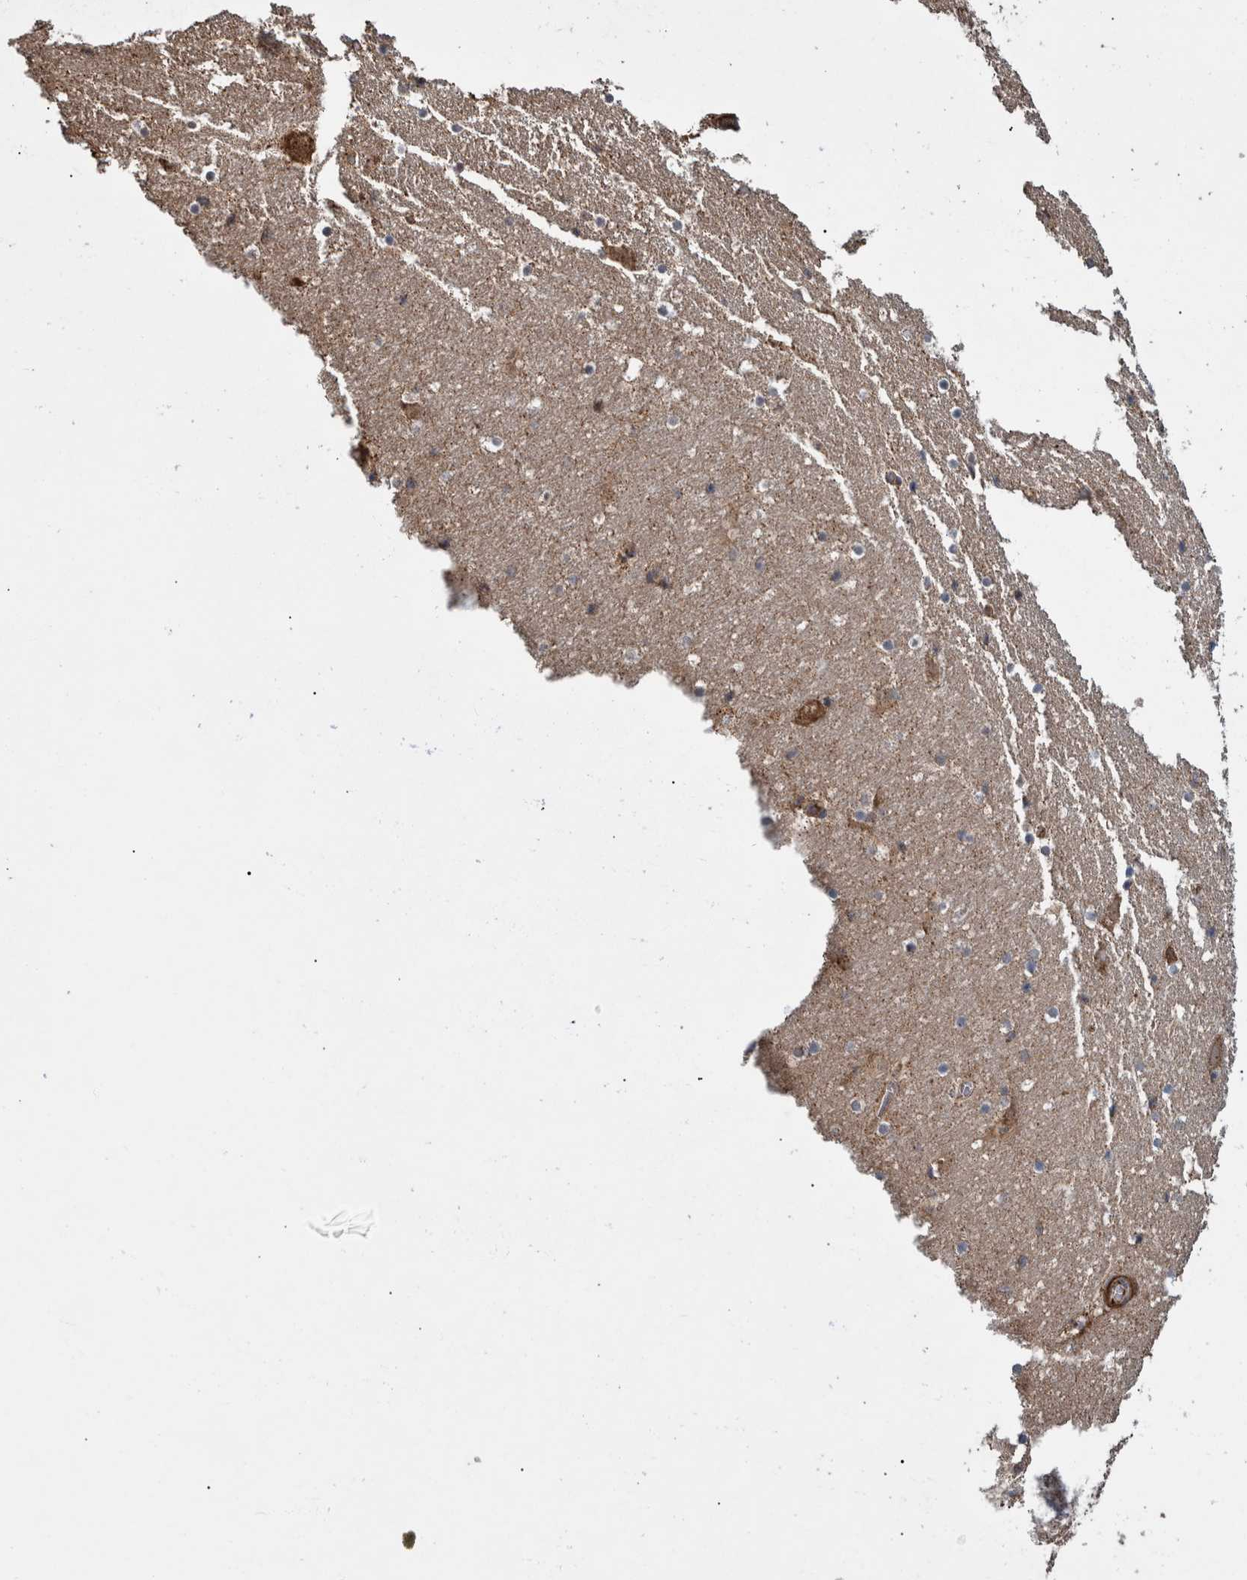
{"staining": {"intensity": "negative", "quantity": "none", "location": "none"}, "tissue": "hippocampus", "cell_type": "Glial cells", "image_type": "normal", "snomed": [{"axis": "morphology", "description": "Normal tissue, NOS"}, {"axis": "topography", "description": "Hippocampus"}], "caption": "This is a histopathology image of immunohistochemistry (IHC) staining of unremarkable hippocampus, which shows no positivity in glial cells. (DAB immunohistochemistry with hematoxylin counter stain).", "gene": "B3GNTL1", "patient": {"sex": "male", "age": 45}}